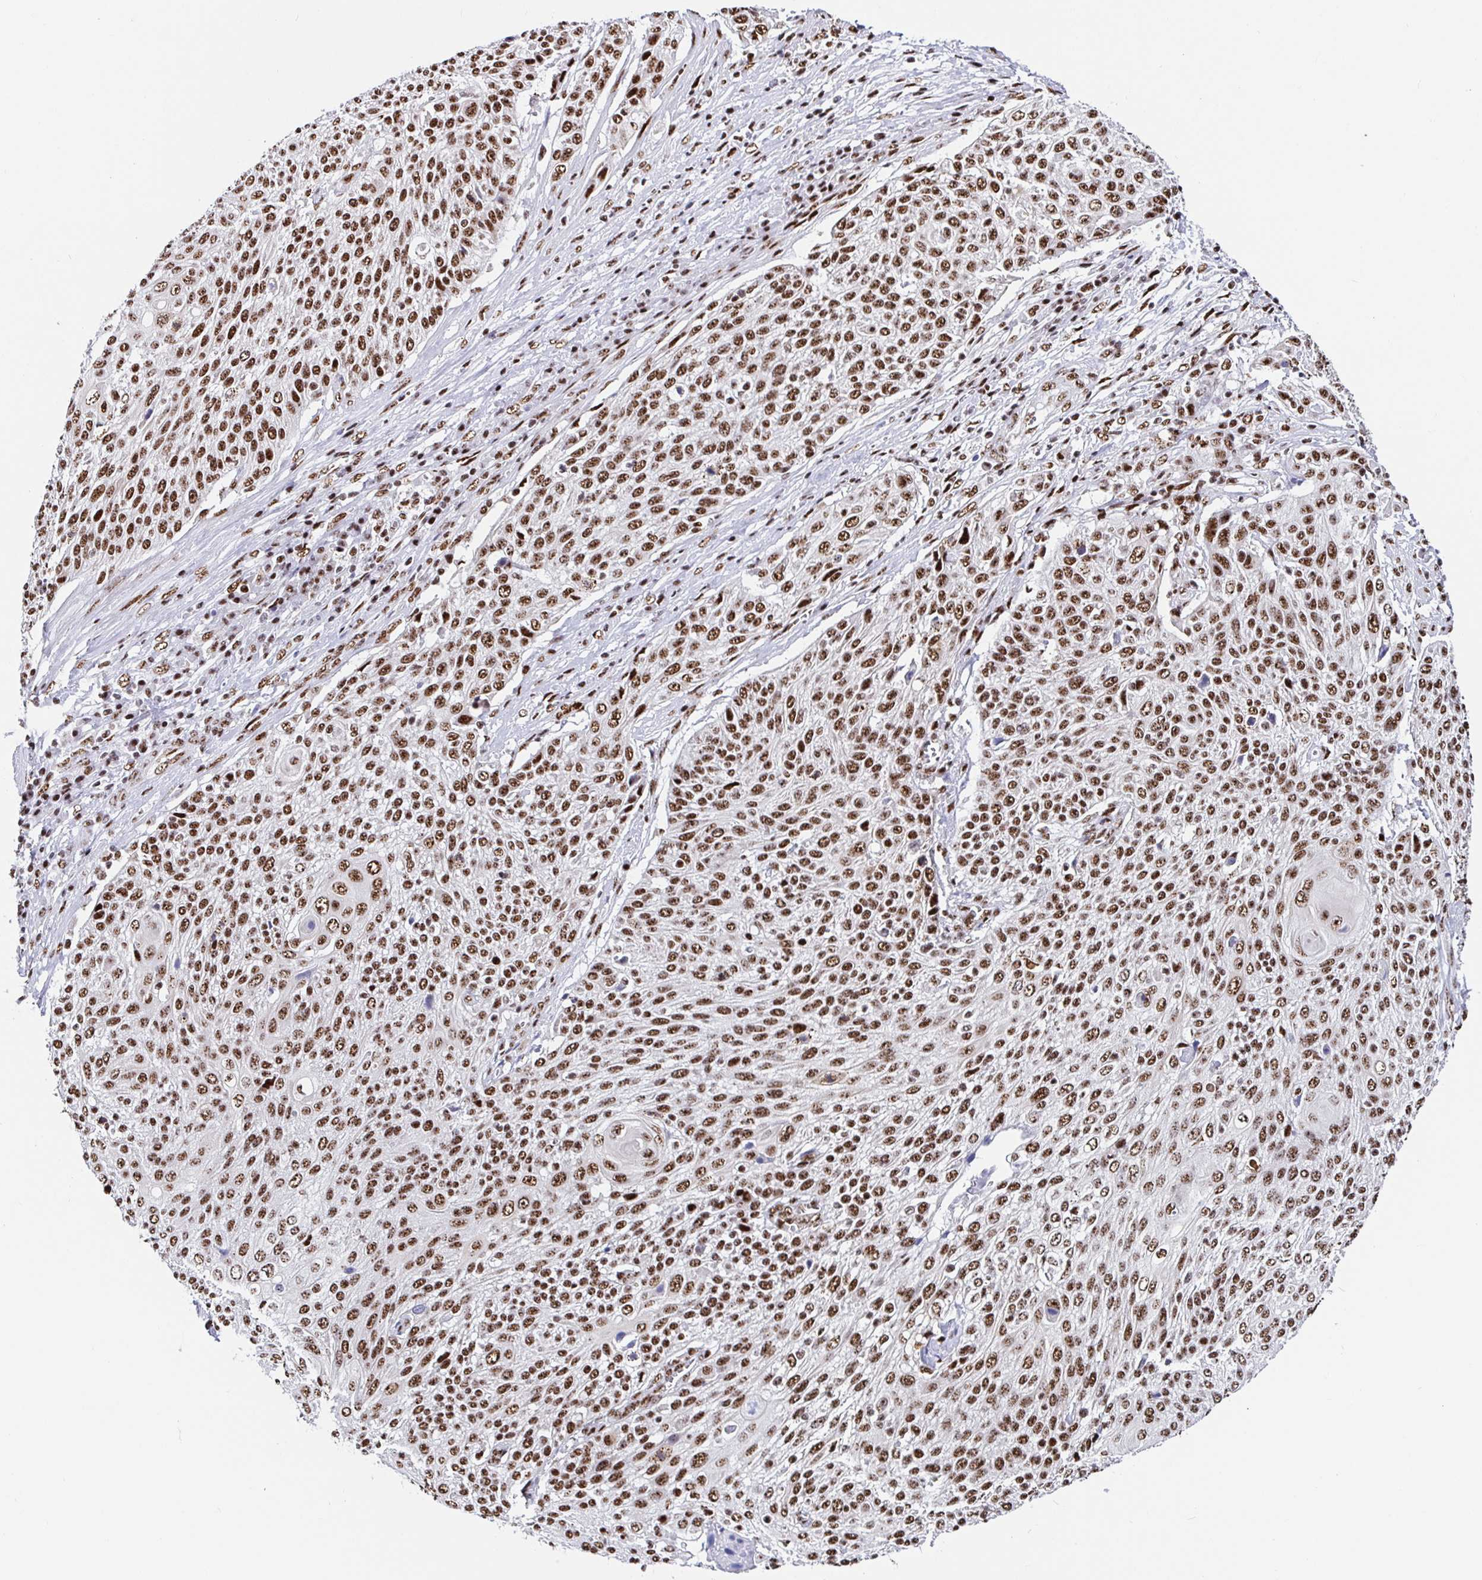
{"staining": {"intensity": "moderate", "quantity": ">75%", "location": "nuclear"}, "tissue": "cervical cancer", "cell_type": "Tumor cells", "image_type": "cancer", "snomed": [{"axis": "morphology", "description": "Squamous cell carcinoma, NOS"}, {"axis": "topography", "description": "Cervix"}], "caption": "Moderate nuclear protein positivity is present in approximately >75% of tumor cells in cervical cancer (squamous cell carcinoma). (DAB (3,3'-diaminobenzidine) IHC, brown staining for protein, blue staining for nuclei).", "gene": "SETD5", "patient": {"sex": "female", "age": 31}}